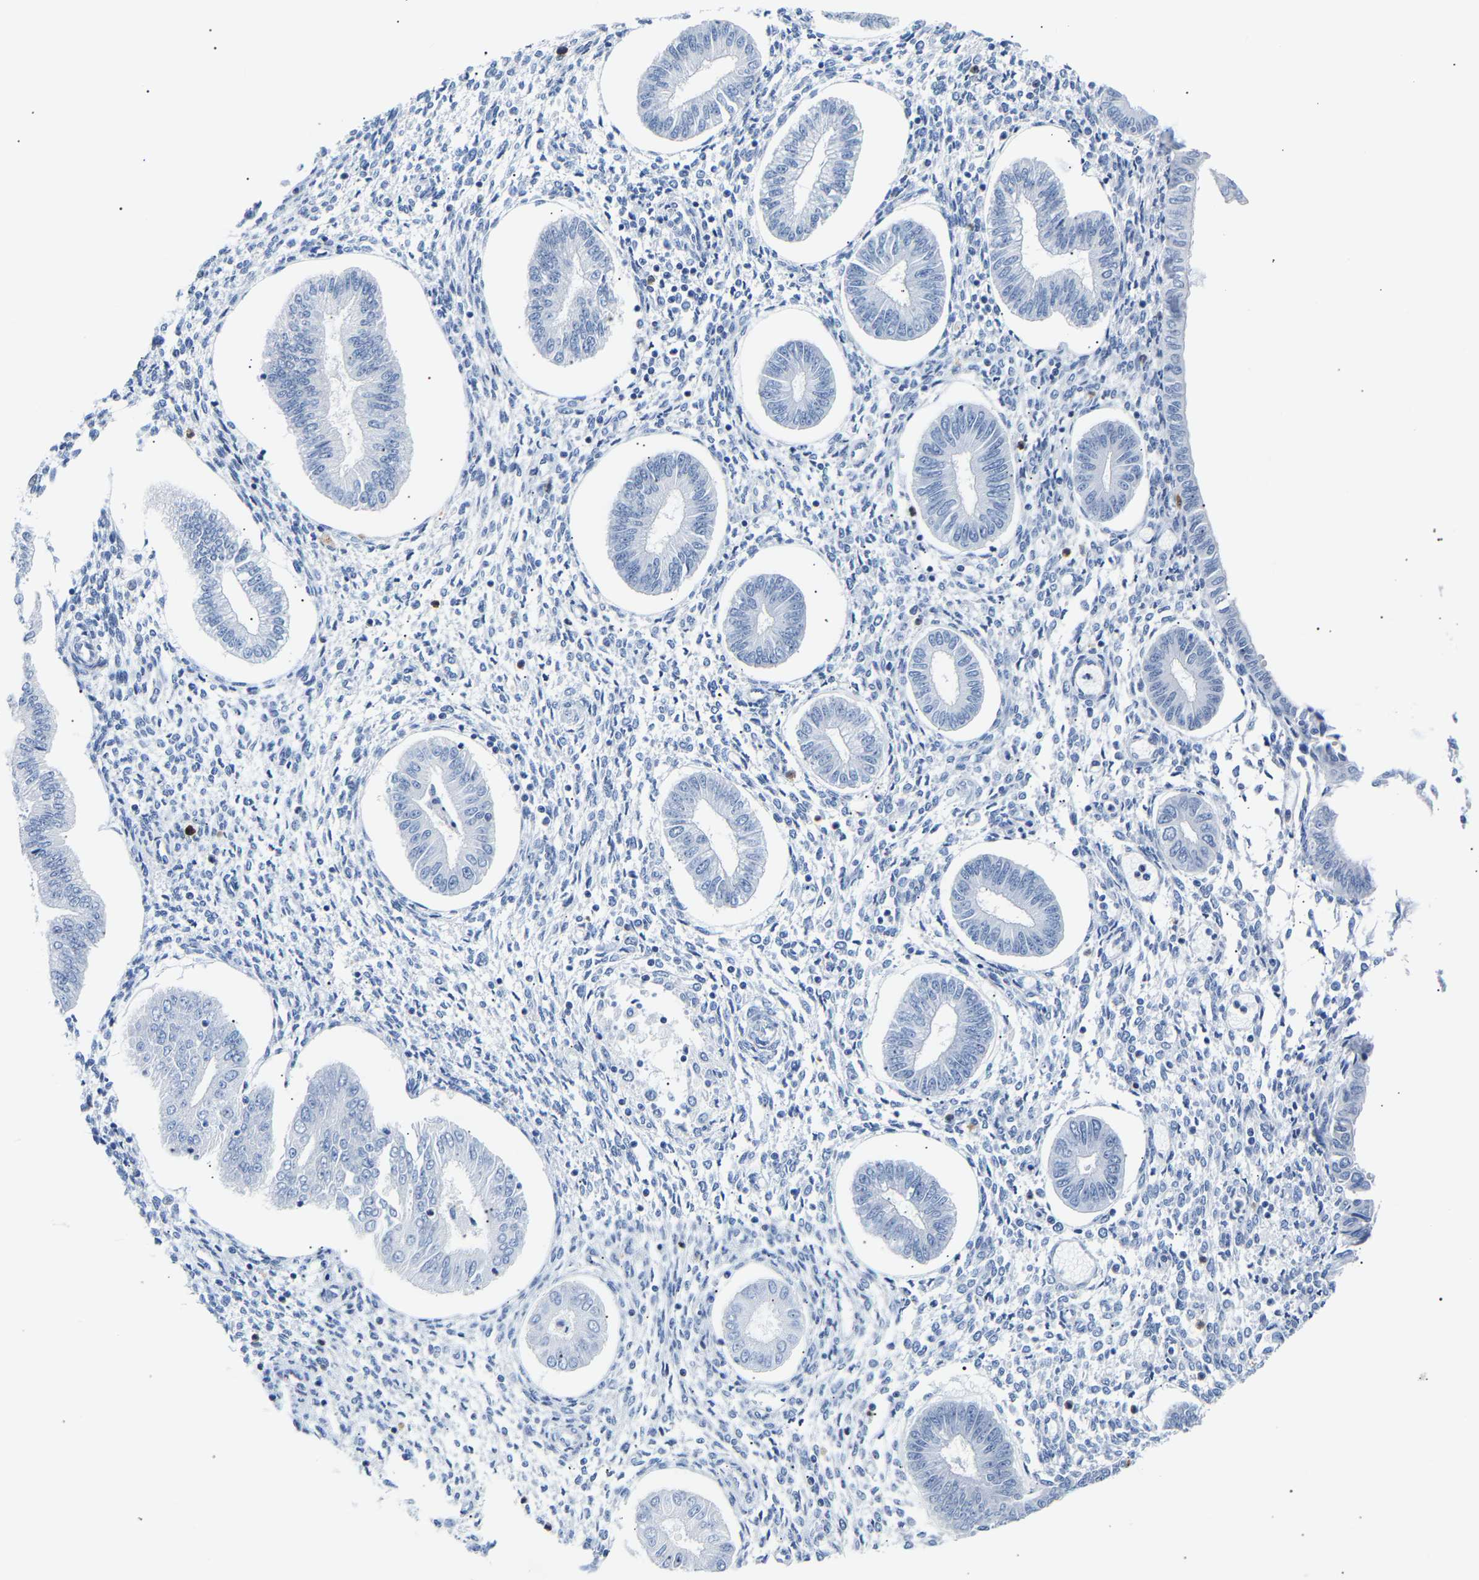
{"staining": {"intensity": "negative", "quantity": "none", "location": "none"}, "tissue": "endometrium", "cell_type": "Cells in endometrial stroma", "image_type": "normal", "snomed": [{"axis": "morphology", "description": "Normal tissue, NOS"}, {"axis": "topography", "description": "Endometrium"}], "caption": "Cells in endometrial stroma are negative for brown protein staining in unremarkable endometrium. (Stains: DAB immunohistochemistry (IHC) with hematoxylin counter stain, Microscopy: brightfield microscopy at high magnification).", "gene": "SPINK2", "patient": {"sex": "female", "age": 50}}